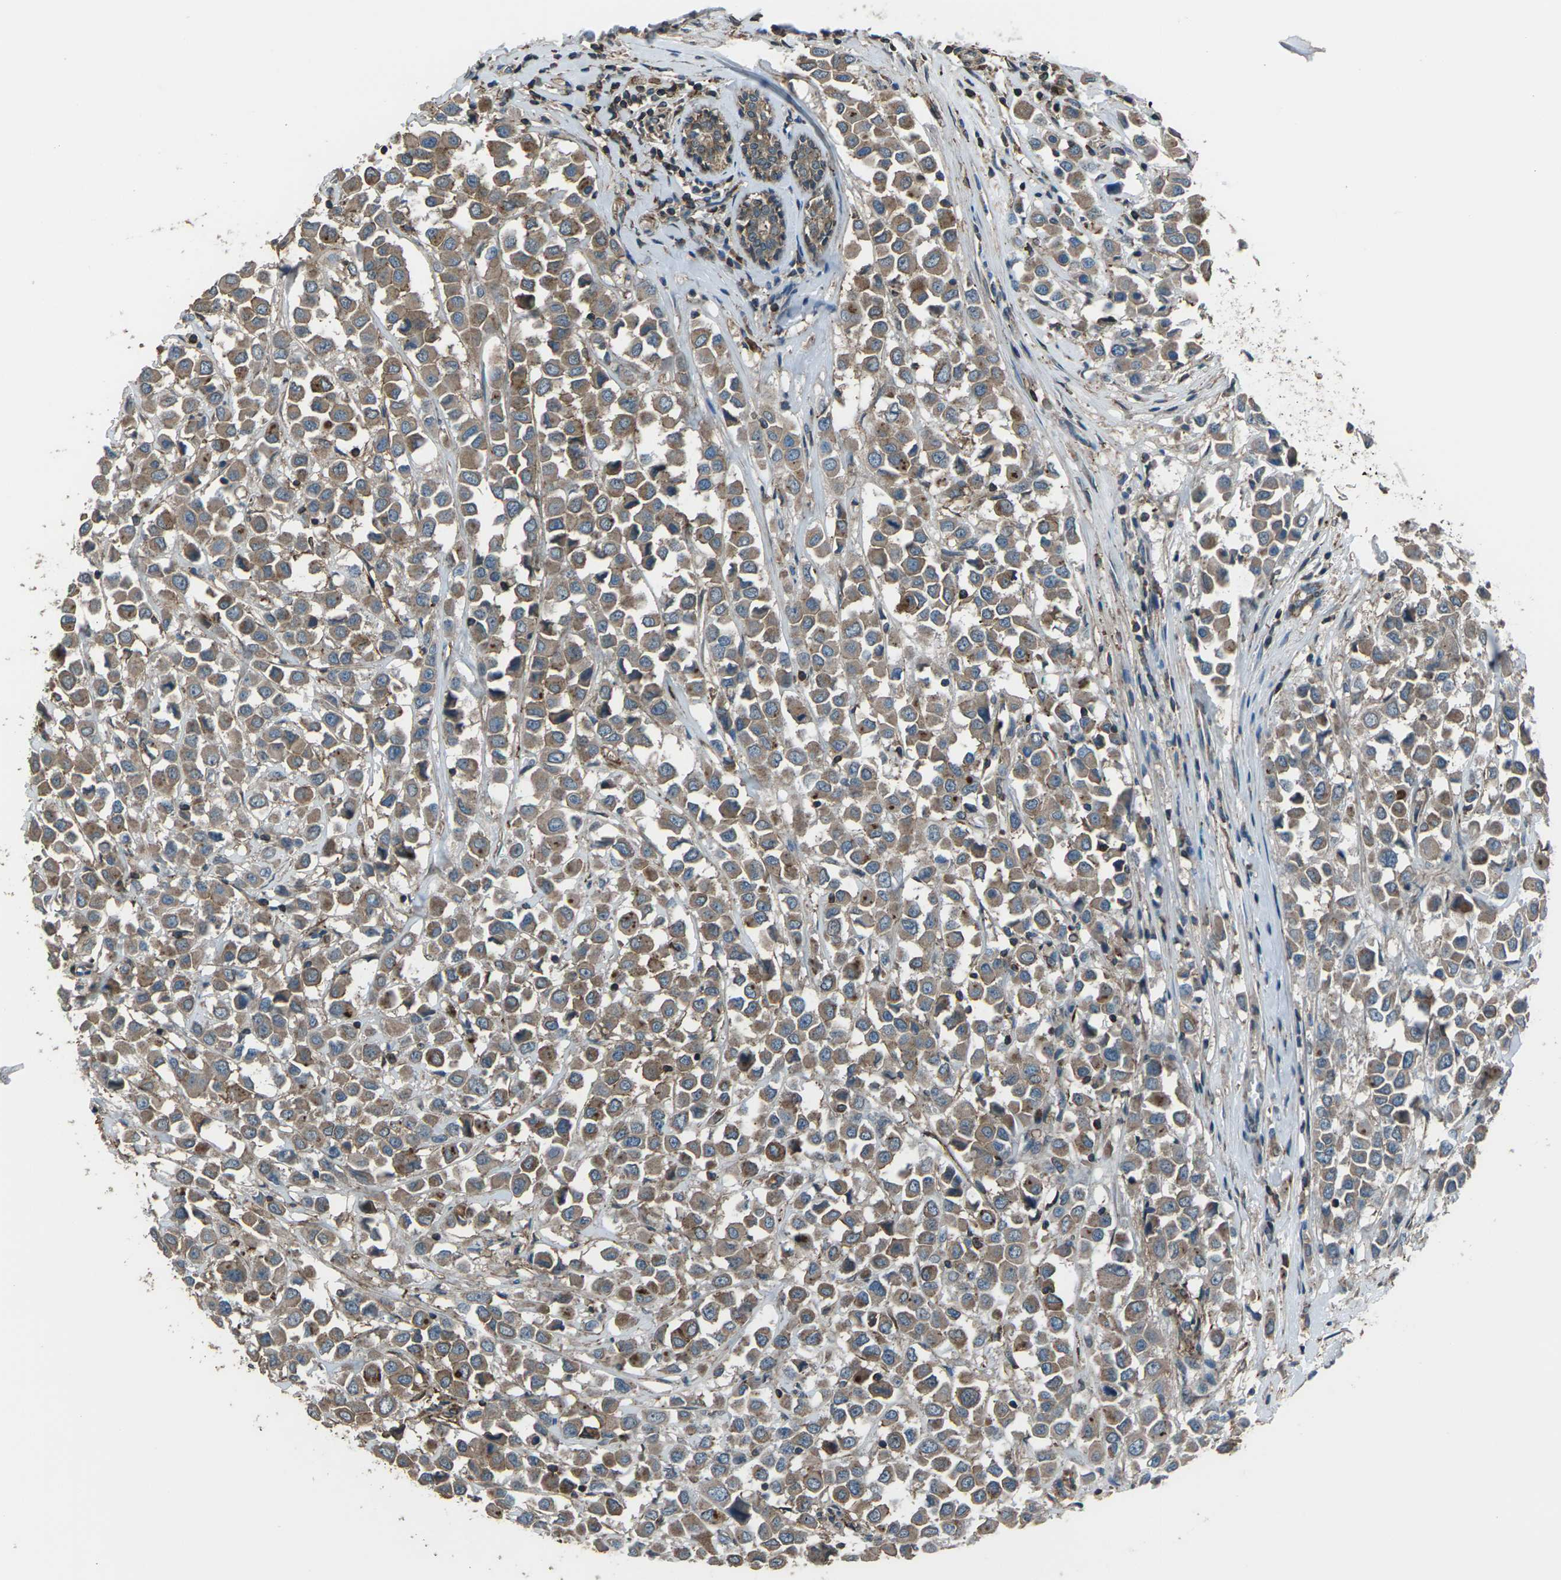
{"staining": {"intensity": "moderate", "quantity": ">75%", "location": "cytoplasmic/membranous"}, "tissue": "breast cancer", "cell_type": "Tumor cells", "image_type": "cancer", "snomed": [{"axis": "morphology", "description": "Duct carcinoma"}, {"axis": "topography", "description": "Breast"}], "caption": "Immunohistochemical staining of breast infiltrating ductal carcinoma displays medium levels of moderate cytoplasmic/membranous expression in about >75% of tumor cells. The staining is performed using DAB (3,3'-diaminobenzidine) brown chromogen to label protein expression. The nuclei are counter-stained blue using hematoxylin.", "gene": "CMTM4", "patient": {"sex": "female", "age": 61}}